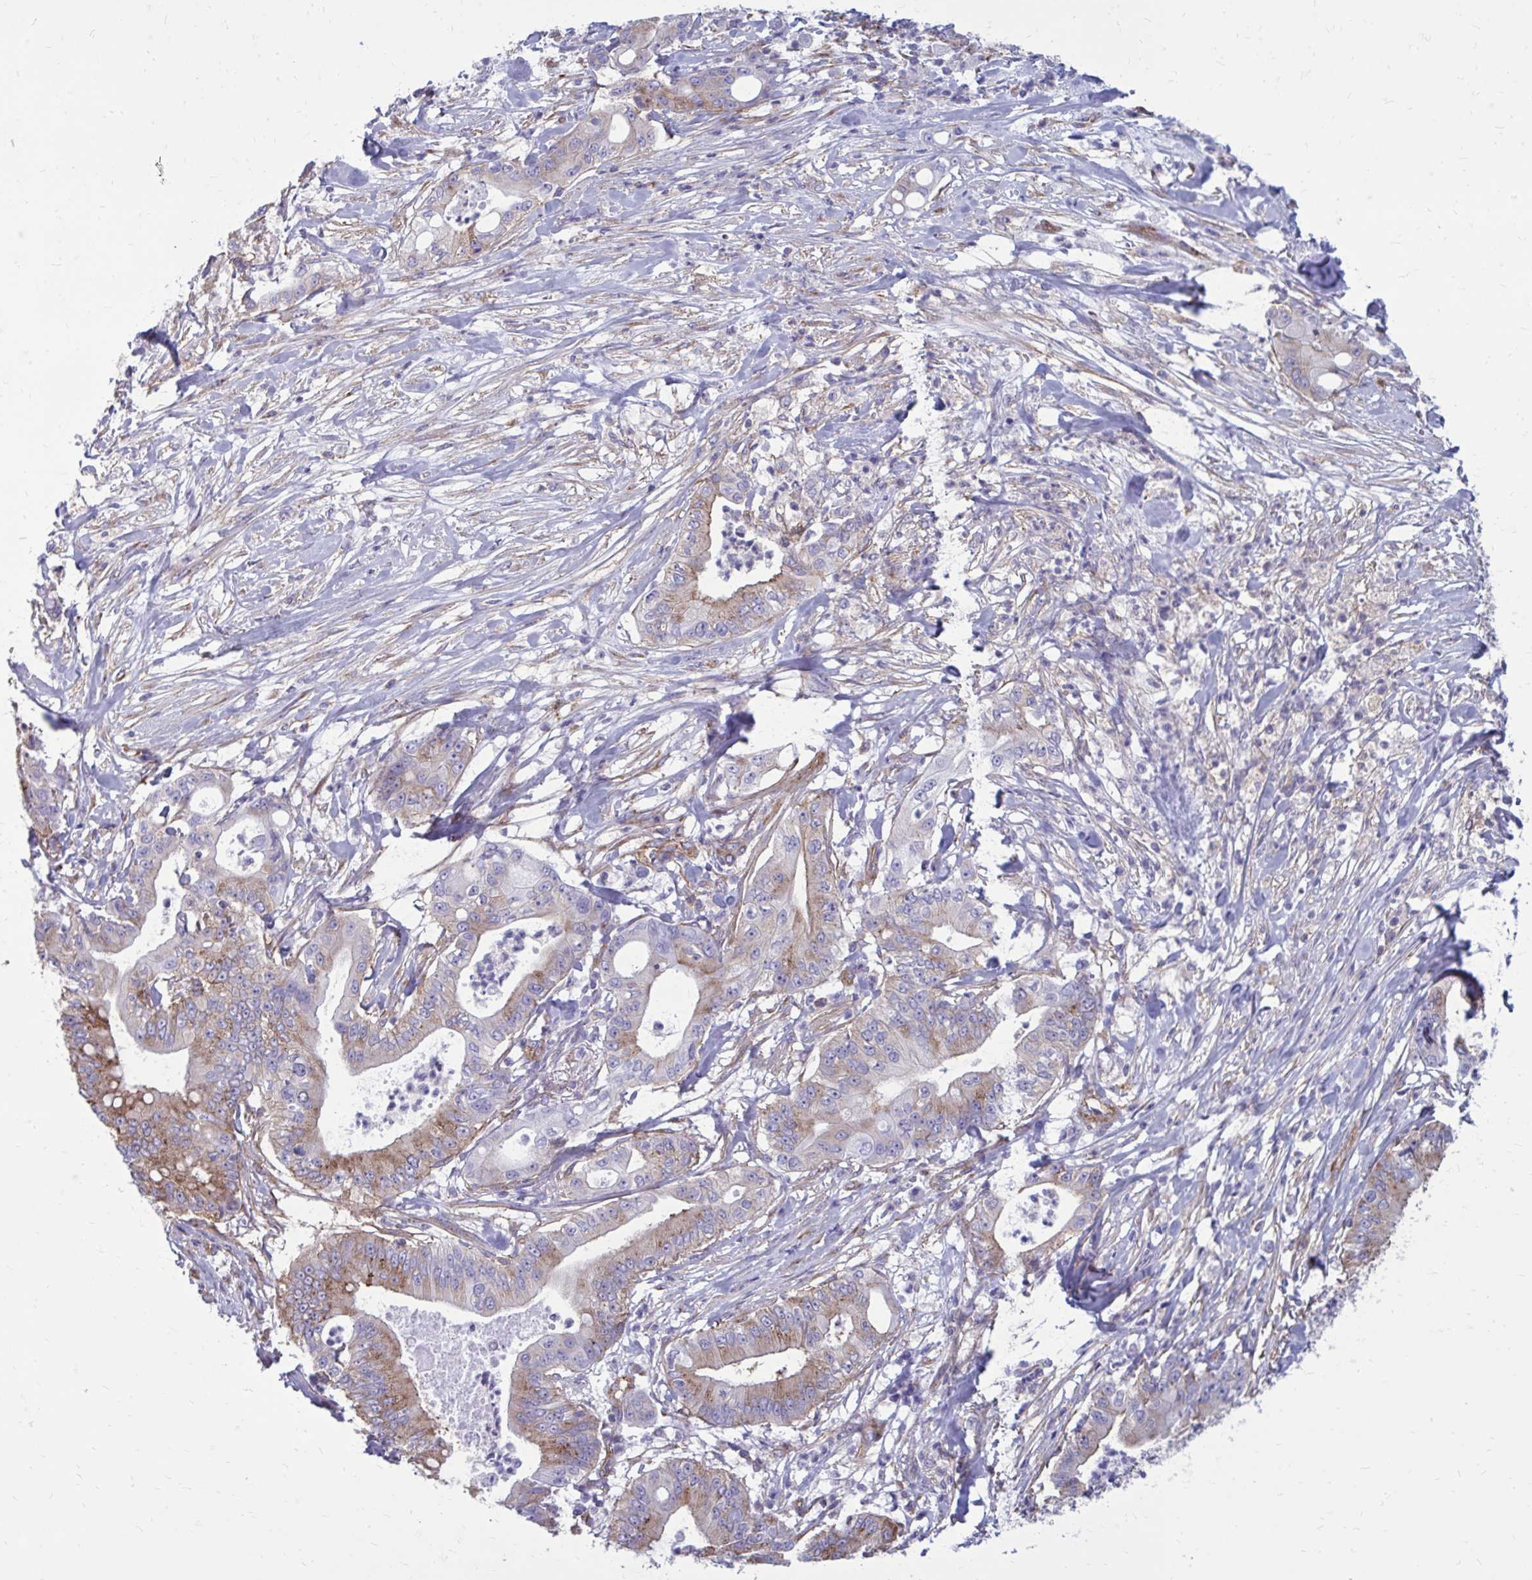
{"staining": {"intensity": "moderate", "quantity": "<25%", "location": "cytoplasmic/membranous"}, "tissue": "pancreatic cancer", "cell_type": "Tumor cells", "image_type": "cancer", "snomed": [{"axis": "morphology", "description": "Adenocarcinoma, NOS"}, {"axis": "topography", "description": "Pancreas"}], "caption": "Pancreatic cancer (adenocarcinoma) was stained to show a protein in brown. There is low levels of moderate cytoplasmic/membranous expression in about <25% of tumor cells. (brown staining indicates protein expression, while blue staining denotes nuclei).", "gene": "CLTA", "patient": {"sex": "male", "age": 71}}